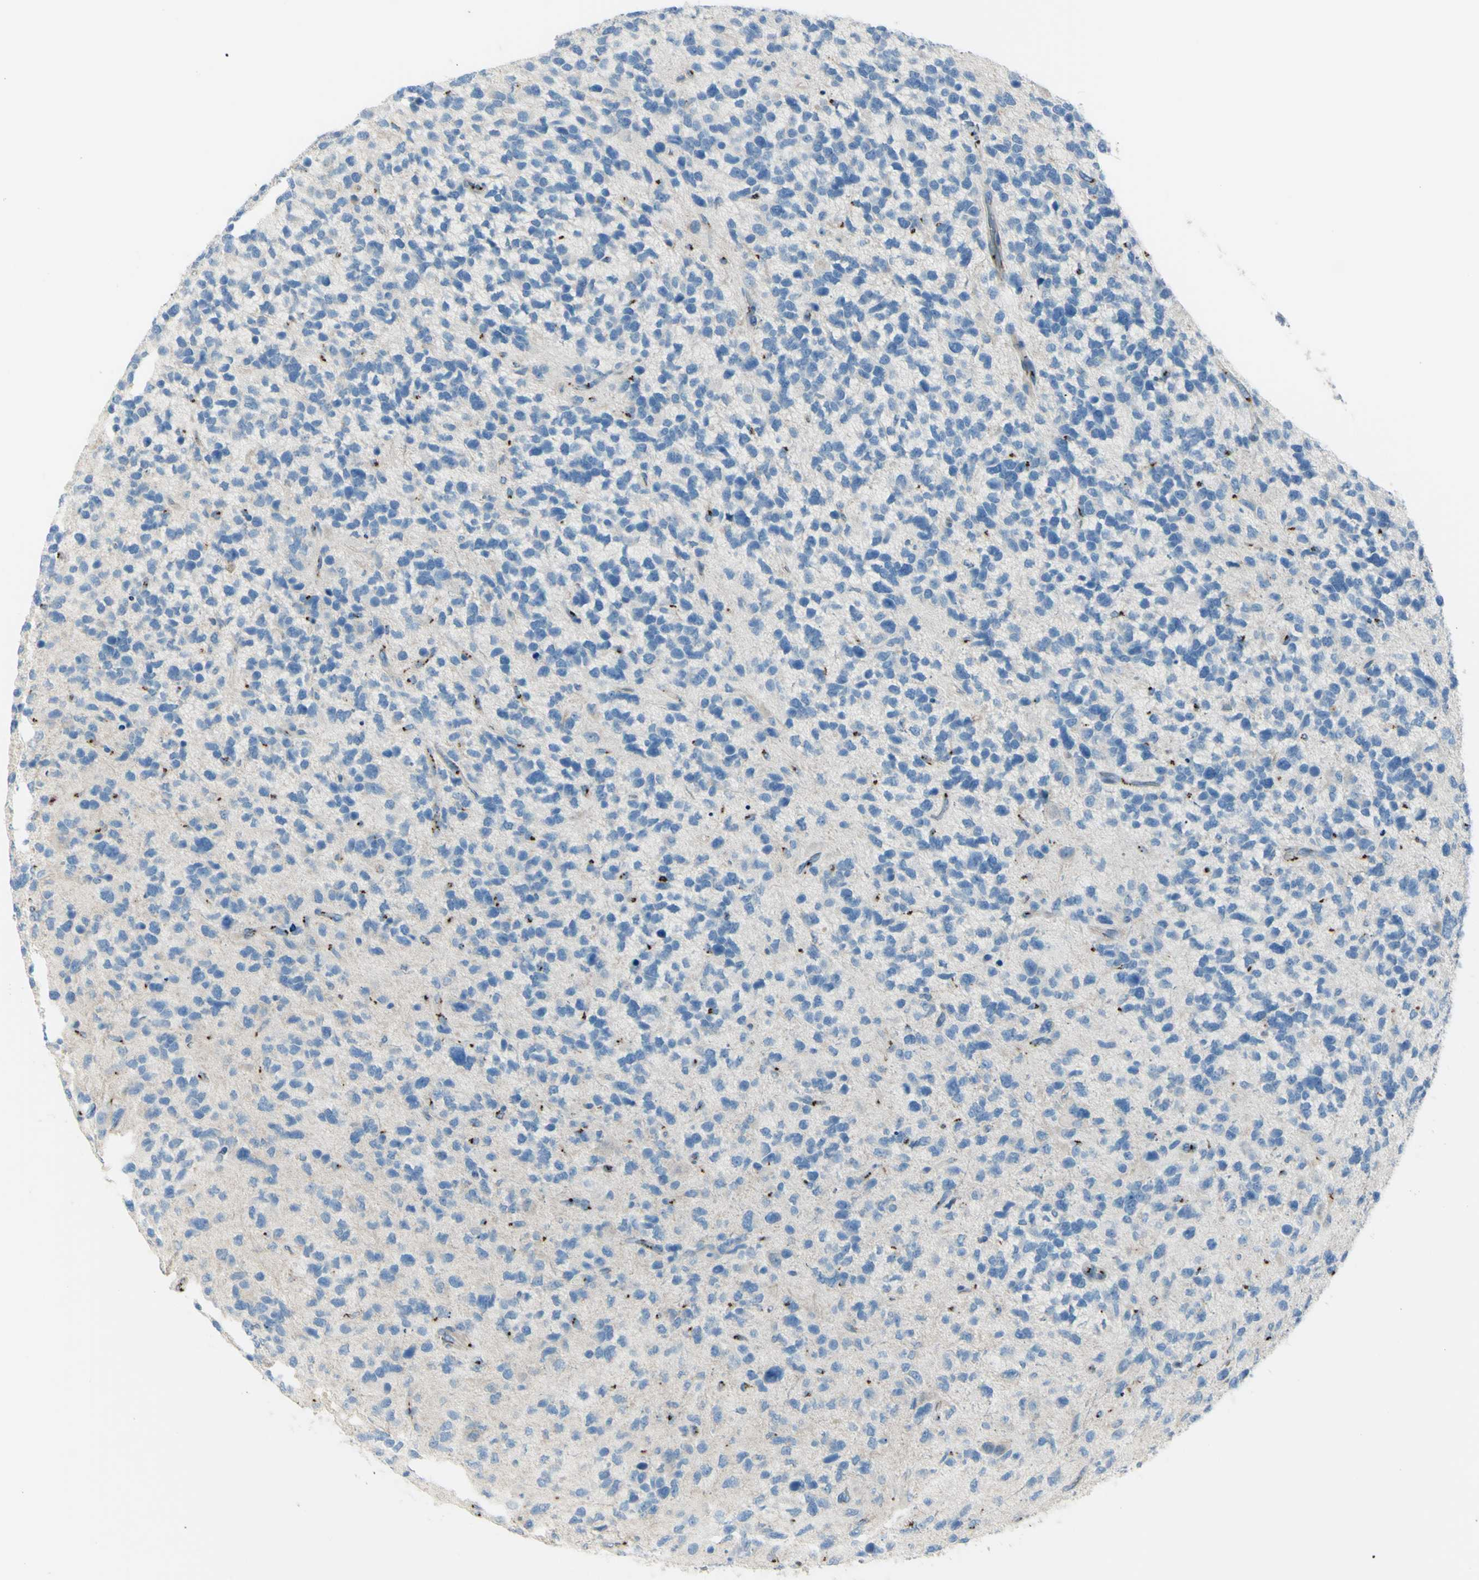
{"staining": {"intensity": "negative", "quantity": "none", "location": "none"}, "tissue": "glioma", "cell_type": "Tumor cells", "image_type": "cancer", "snomed": [{"axis": "morphology", "description": "Glioma, malignant, High grade"}, {"axis": "topography", "description": "Brain"}], "caption": "DAB (3,3'-diaminobenzidine) immunohistochemical staining of glioma reveals no significant positivity in tumor cells.", "gene": "B4GALT1", "patient": {"sex": "female", "age": 58}}